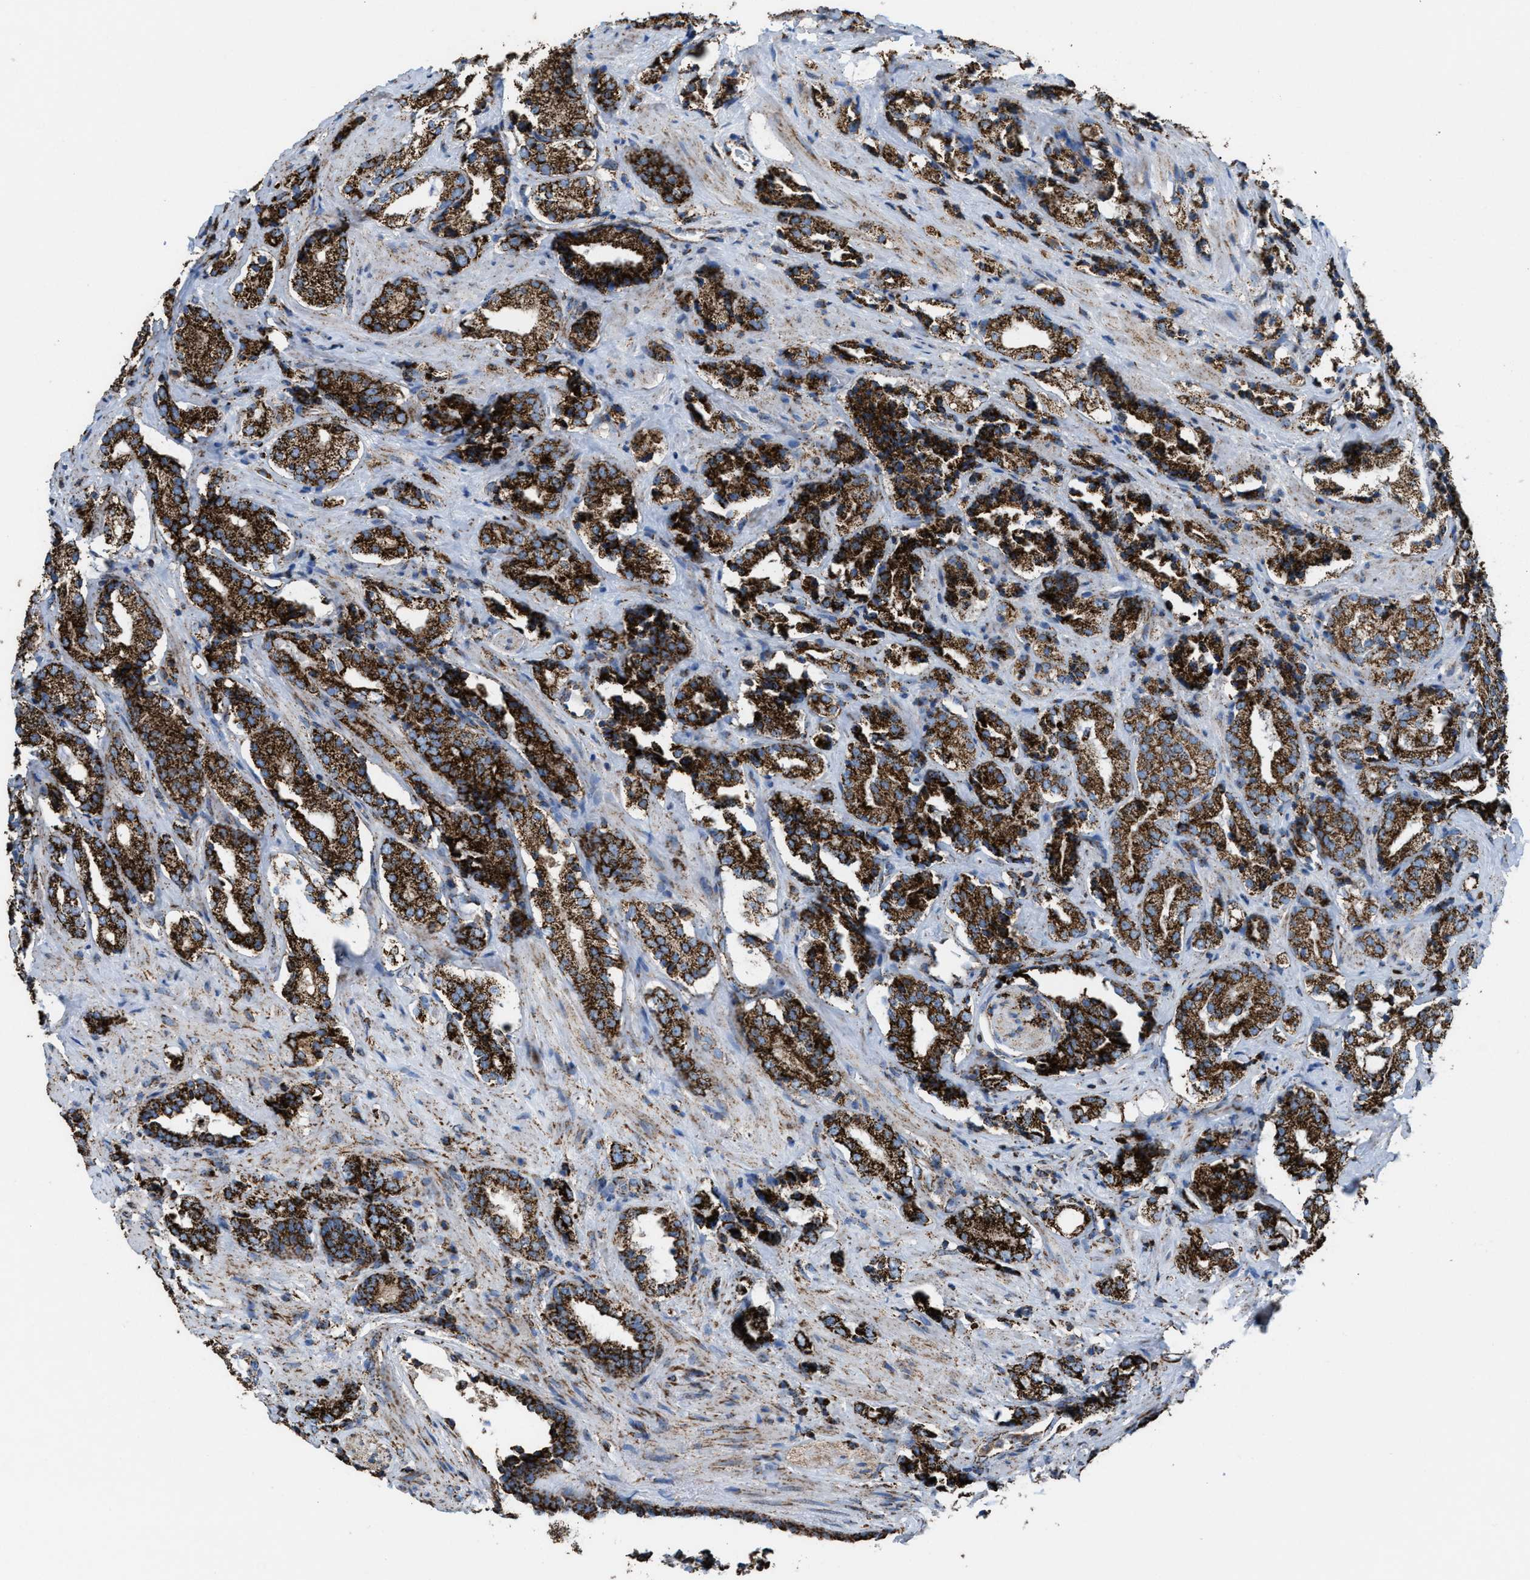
{"staining": {"intensity": "strong", "quantity": ">75%", "location": "cytoplasmic/membranous"}, "tissue": "prostate cancer", "cell_type": "Tumor cells", "image_type": "cancer", "snomed": [{"axis": "morphology", "description": "Adenocarcinoma, High grade"}, {"axis": "topography", "description": "Prostate"}], "caption": "An image showing strong cytoplasmic/membranous expression in about >75% of tumor cells in adenocarcinoma (high-grade) (prostate), as visualized by brown immunohistochemical staining.", "gene": "ECHS1", "patient": {"sex": "male", "age": 71}}